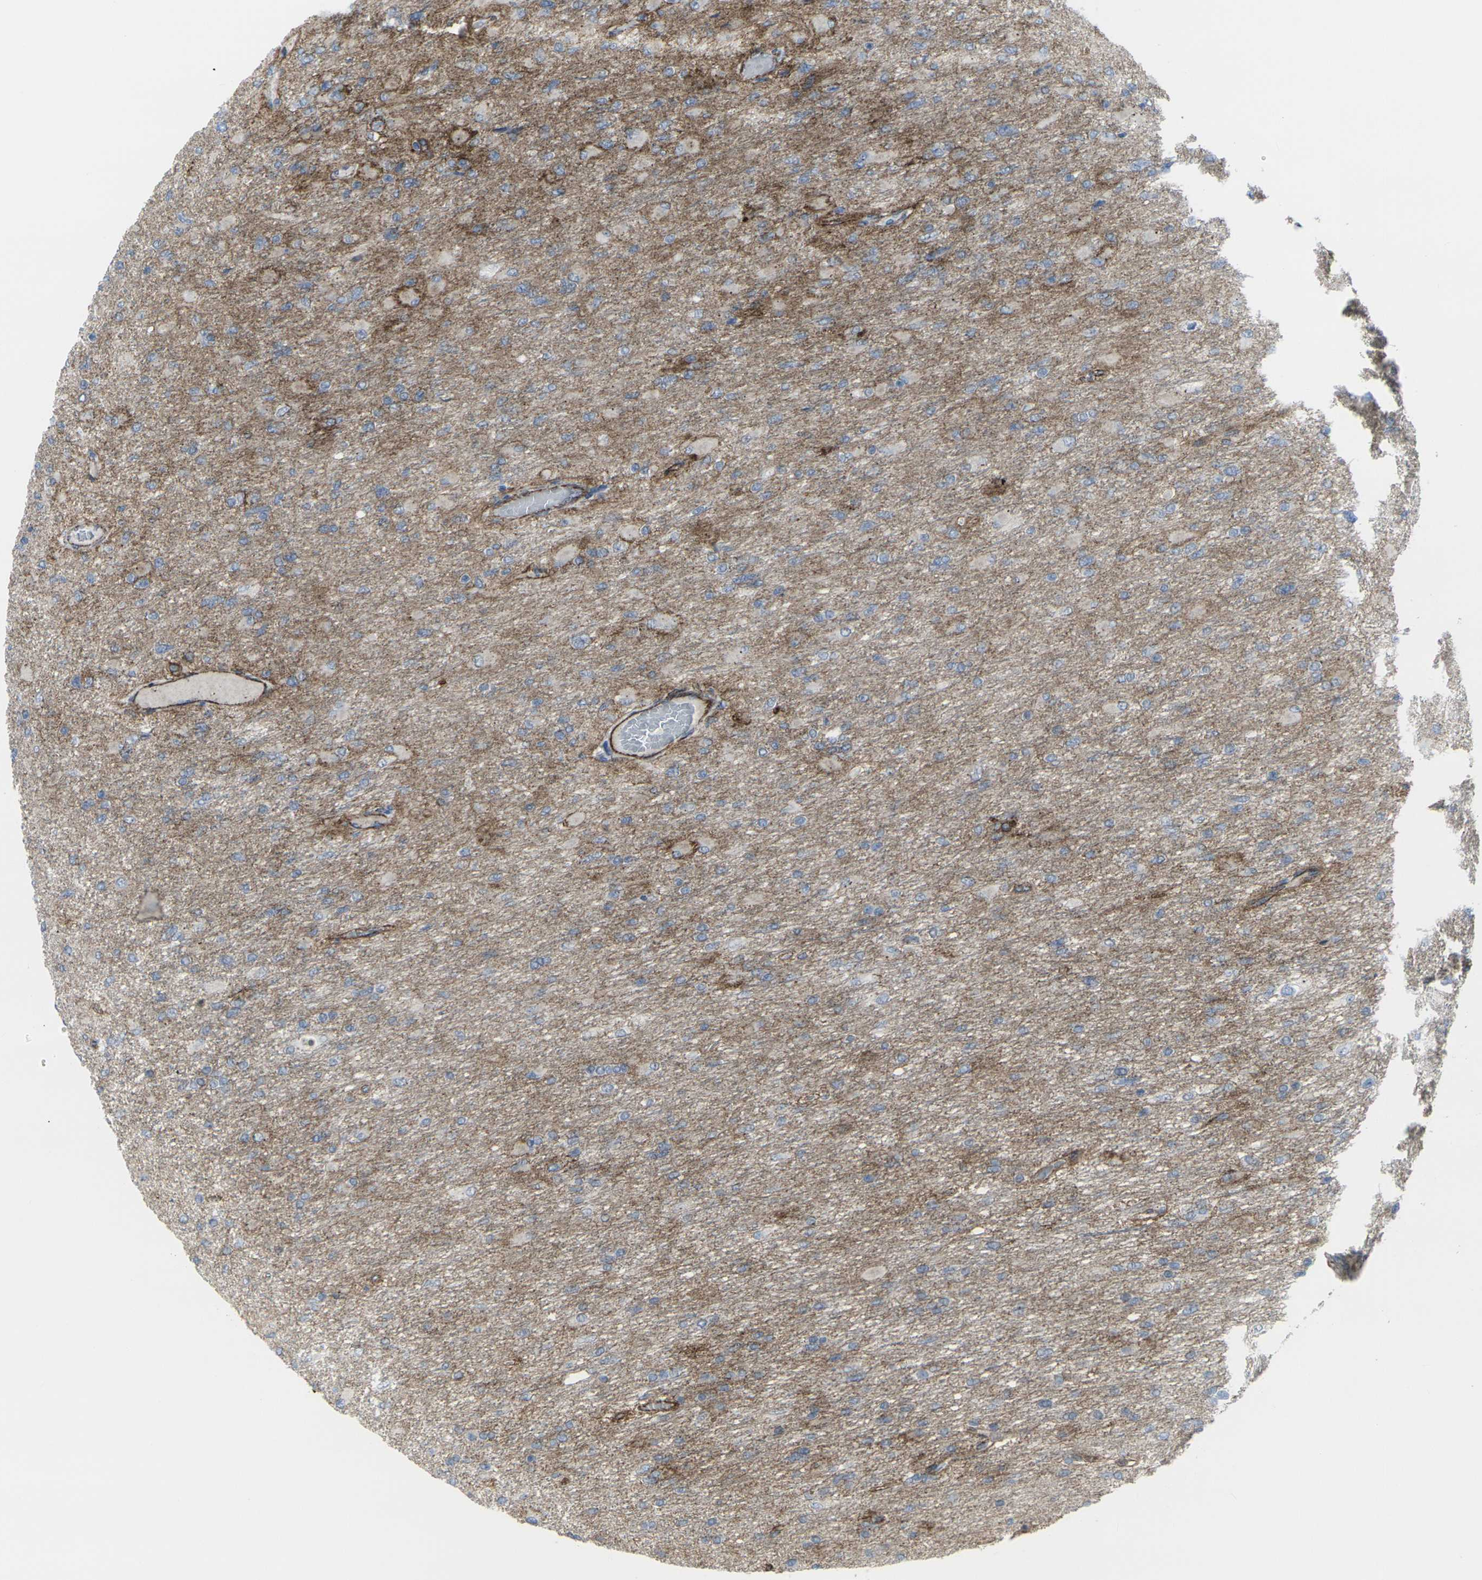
{"staining": {"intensity": "negative", "quantity": "none", "location": "none"}, "tissue": "glioma", "cell_type": "Tumor cells", "image_type": "cancer", "snomed": [{"axis": "morphology", "description": "Glioma, malignant, High grade"}, {"axis": "topography", "description": "Cerebral cortex"}], "caption": "This is a image of immunohistochemistry staining of glioma, which shows no expression in tumor cells.", "gene": "CDH11", "patient": {"sex": "female", "age": 36}}